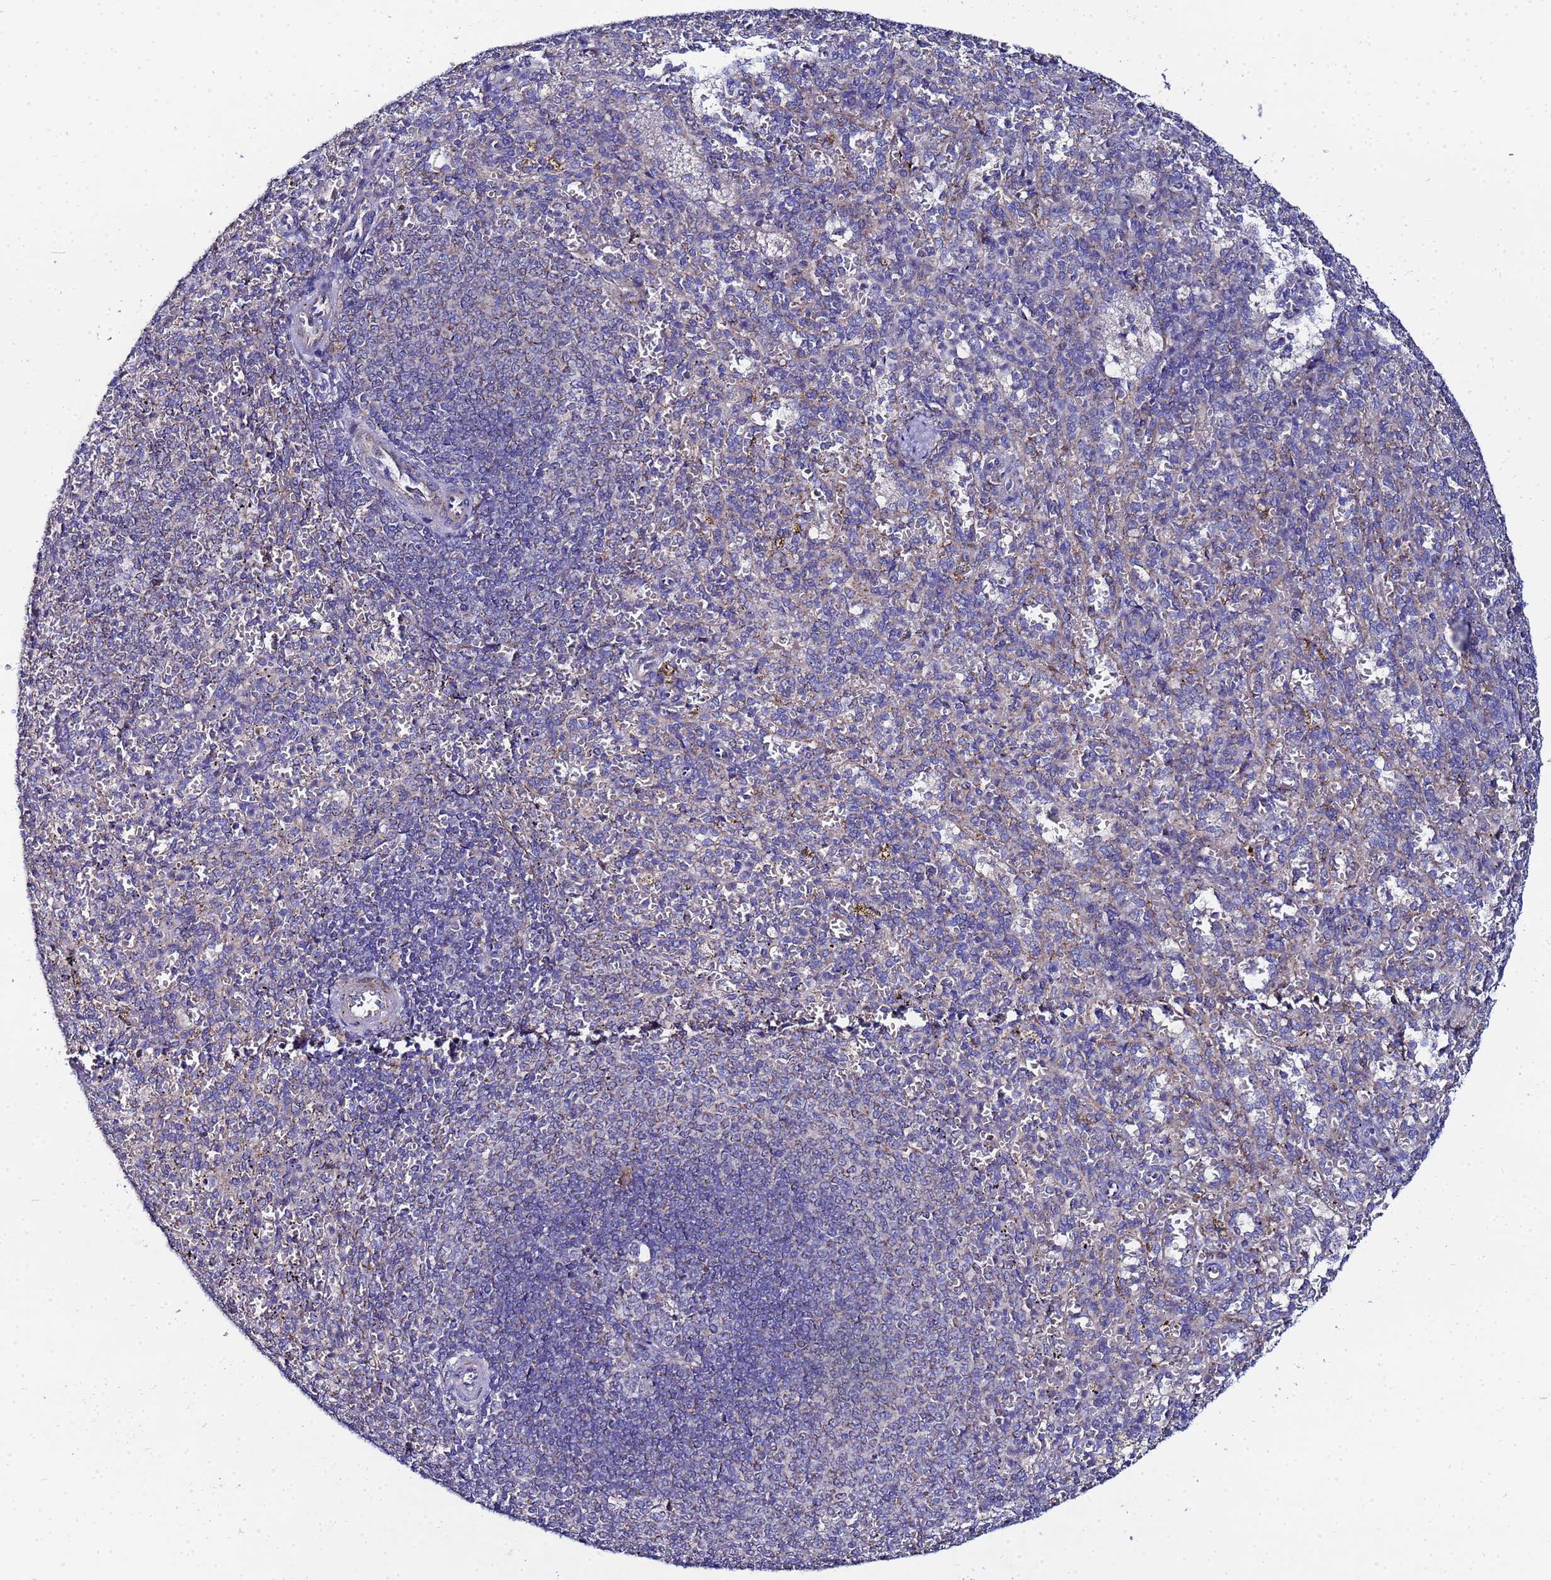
{"staining": {"intensity": "negative", "quantity": "none", "location": "none"}, "tissue": "spleen", "cell_type": "Cells in red pulp", "image_type": "normal", "snomed": [{"axis": "morphology", "description": "Normal tissue, NOS"}, {"axis": "topography", "description": "Spleen"}], "caption": "This is an IHC micrograph of unremarkable spleen. There is no staining in cells in red pulp.", "gene": "FAHD2A", "patient": {"sex": "female", "age": 21}}